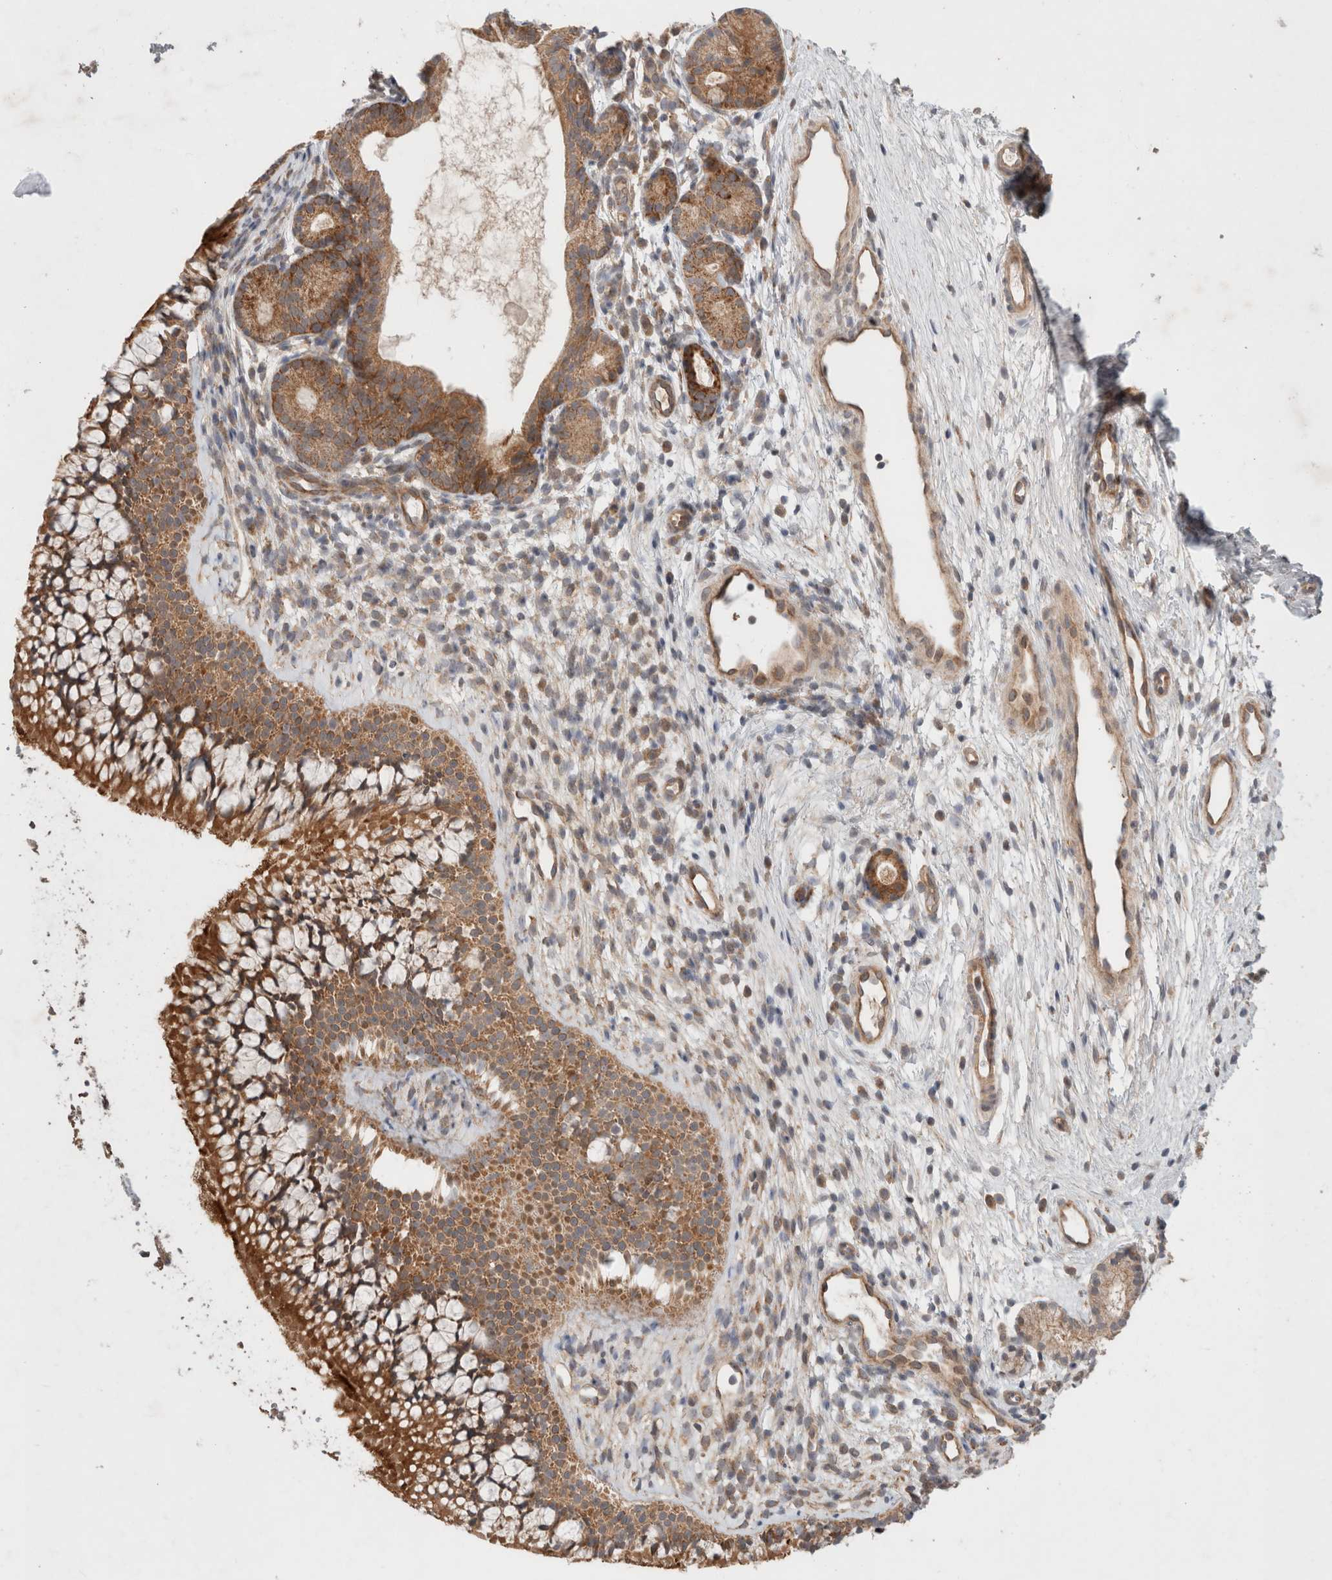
{"staining": {"intensity": "moderate", "quantity": ">75%", "location": "cytoplasmic/membranous"}, "tissue": "nasopharynx", "cell_type": "Respiratory epithelial cells", "image_type": "normal", "snomed": [{"axis": "morphology", "description": "Normal tissue, NOS"}, {"axis": "morphology", "description": "Inflammation, NOS"}, {"axis": "topography", "description": "Nasopharynx"}], "caption": "Immunohistochemistry photomicrograph of unremarkable nasopharynx: nasopharynx stained using immunohistochemistry (IHC) reveals medium levels of moderate protein expression localized specifically in the cytoplasmic/membranous of respiratory epithelial cells, appearing as a cytoplasmic/membranous brown color.", "gene": "HROB", "patient": {"sex": "female", "age": 19}}